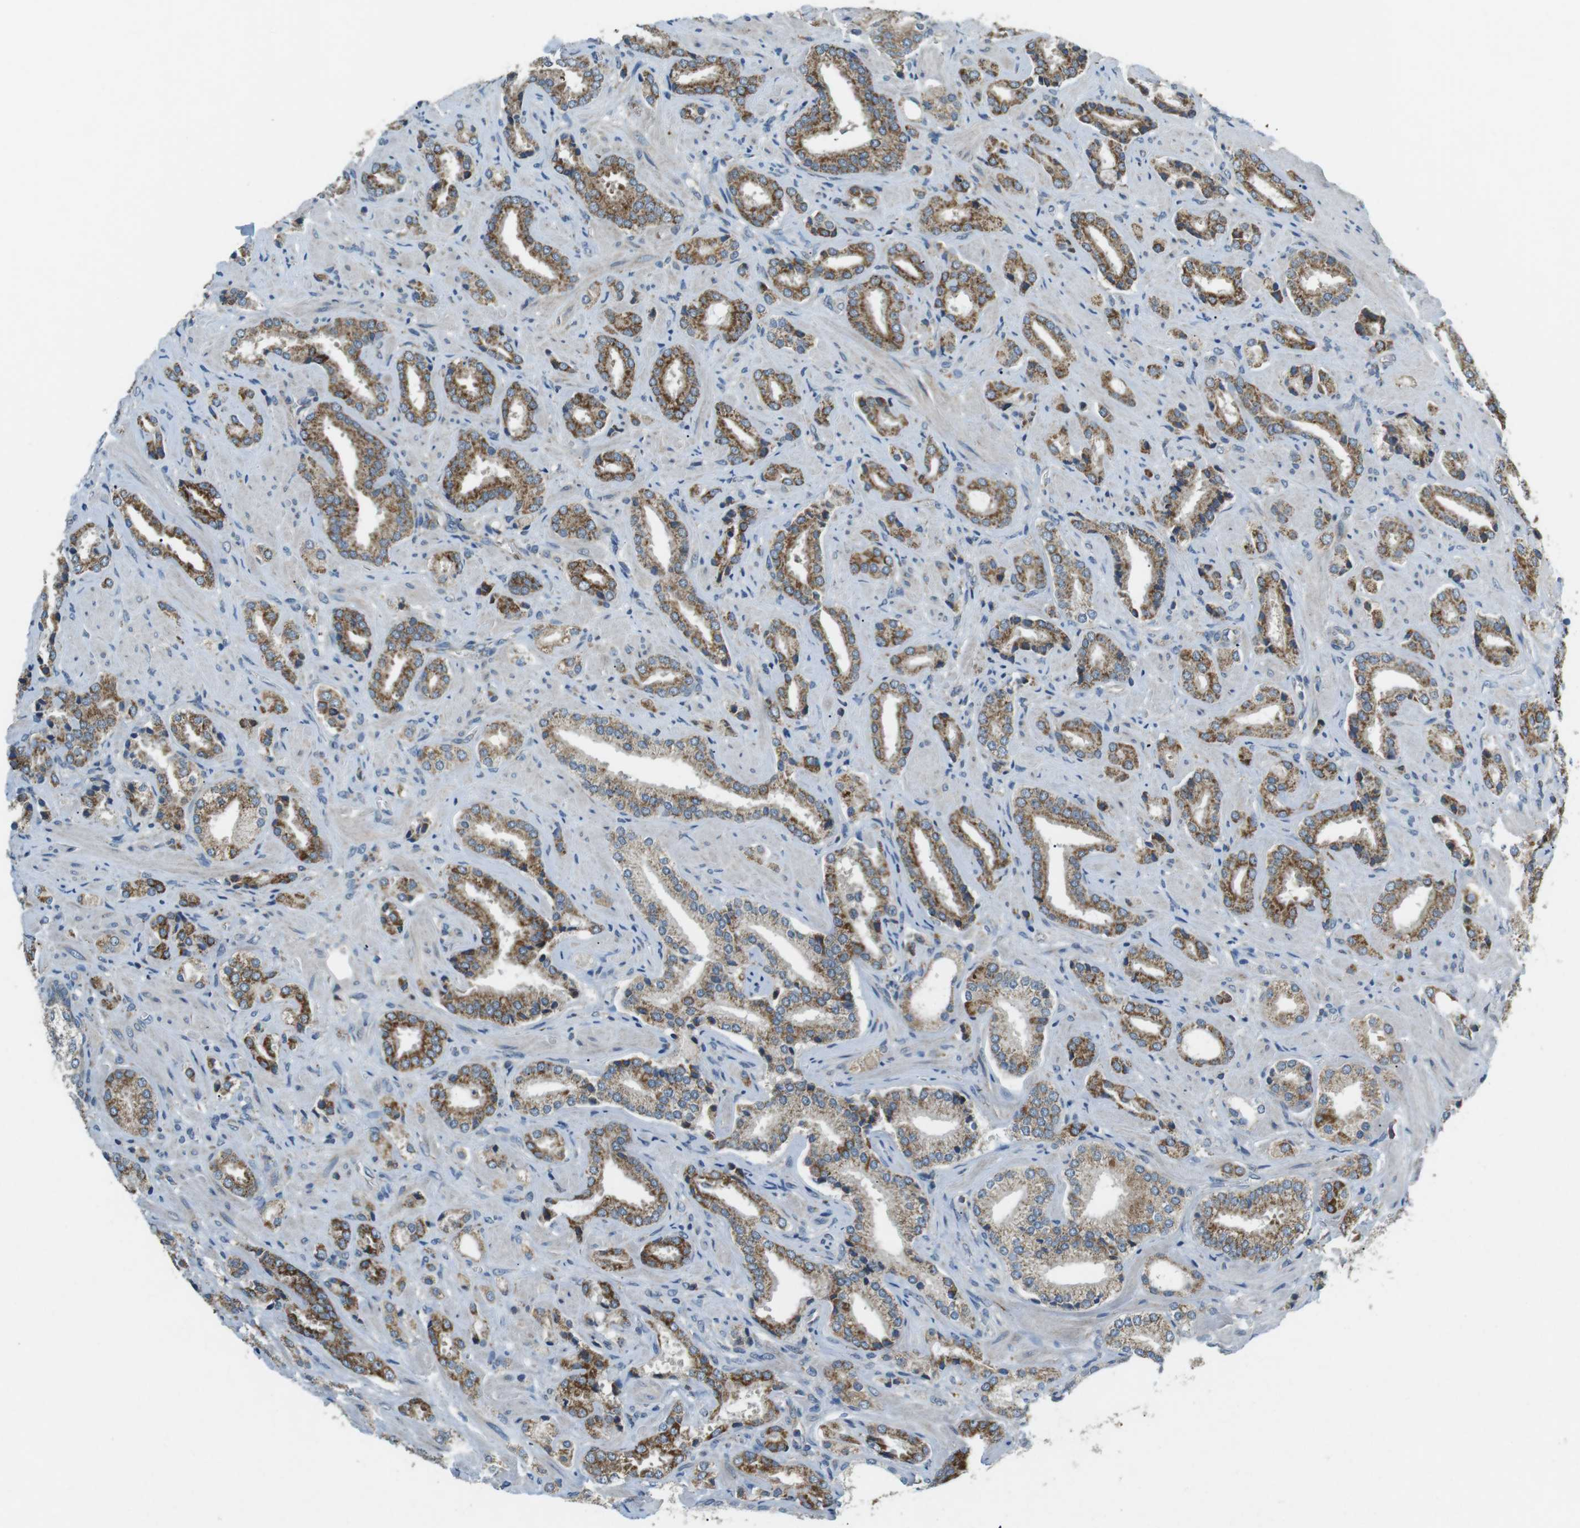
{"staining": {"intensity": "moderate", "quantity": ">75%", "location": "cytoplasmic/membranous"}, "tissue": "prostate cancer", "cell_type": "Tumor cells", "image_type": "cancer", "snomed": [{"axis": "morphology", "description": "Adenocarcinoma, High grade"}, {"axis": "topography", "description": "Prostate"}], "caption": "Tumor cells display medium levels of moderate cytoplasmic/membranous positivity in about >75% of cells in human prostate cancer (adenocarcinoma (high-grade)).", "gene": "BACE1", "patient": {"sex": "male", "age": 64}}